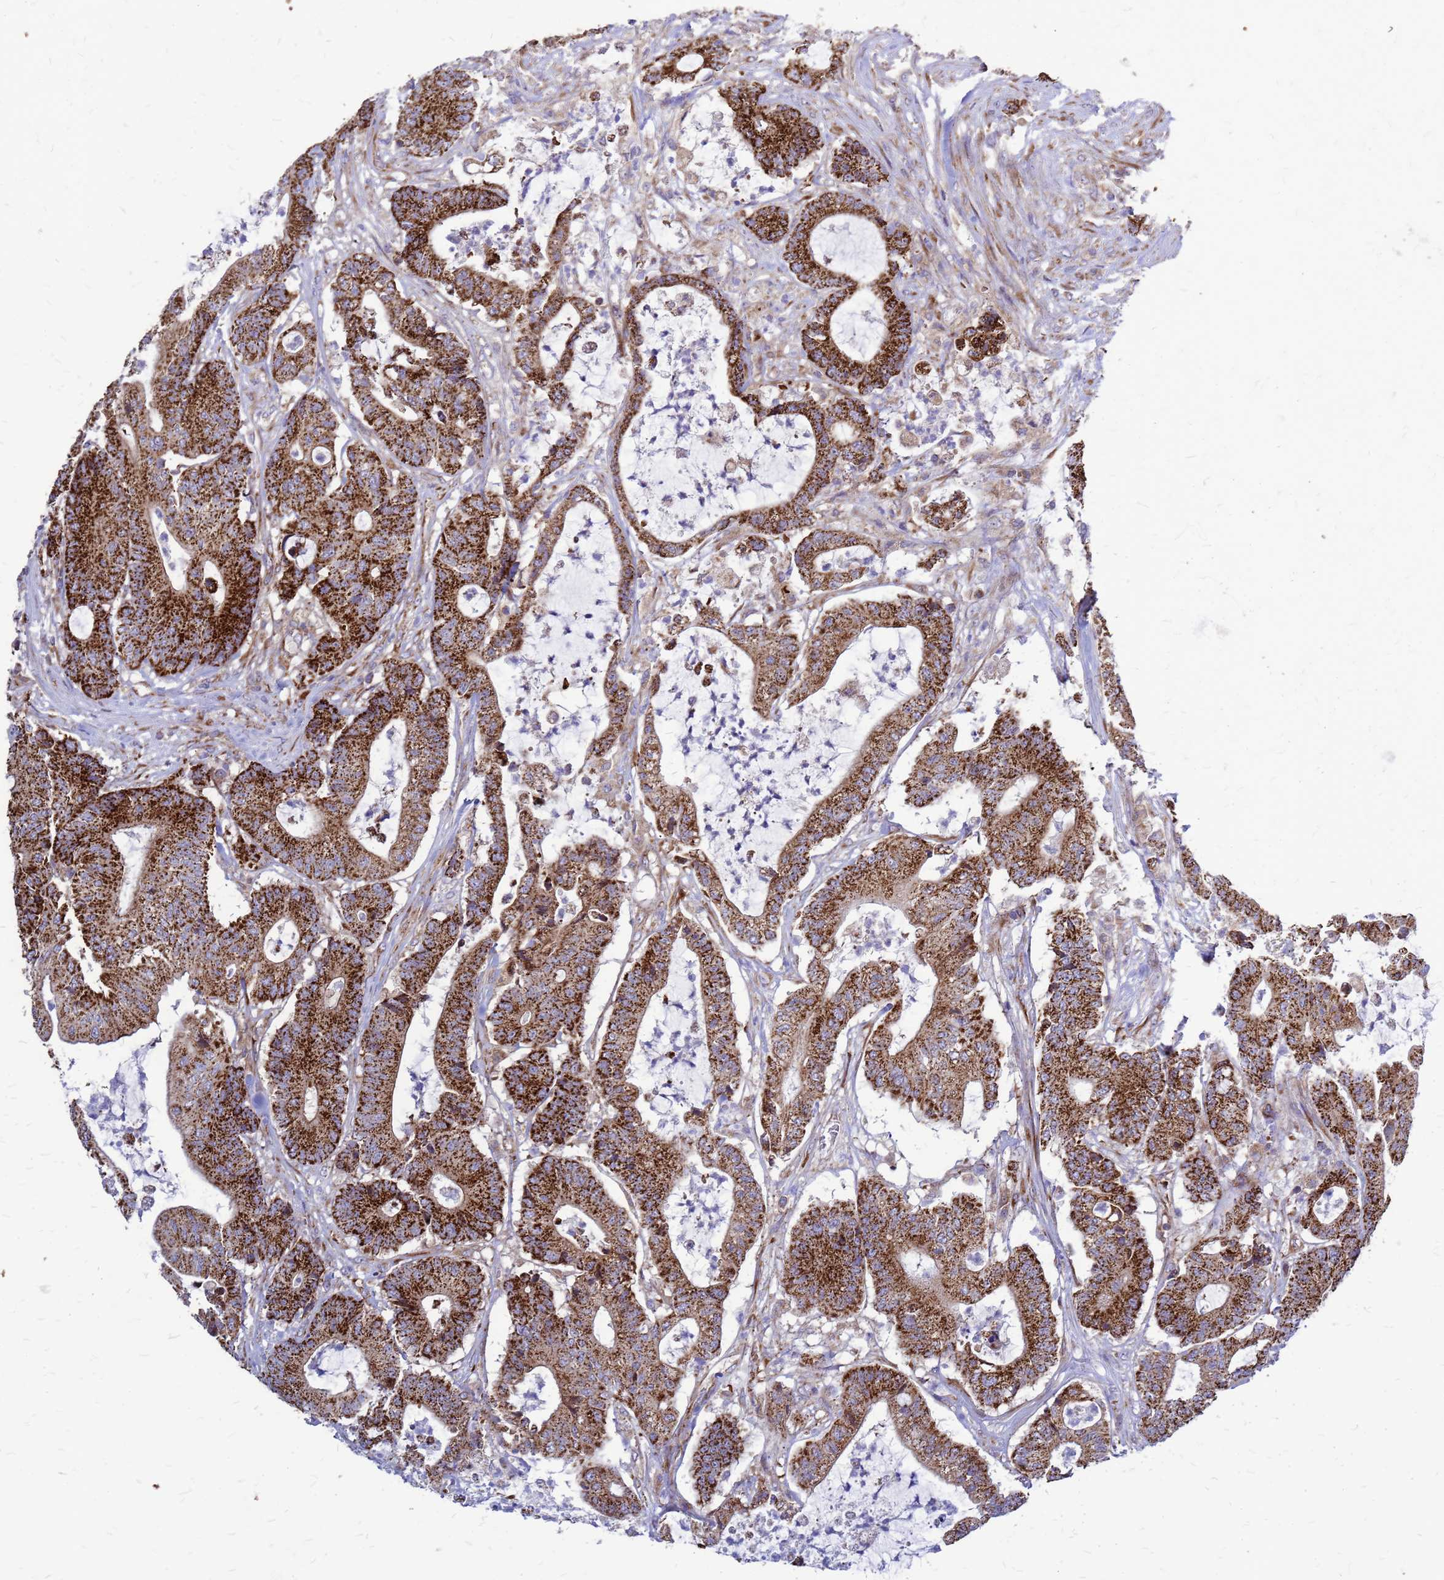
{"staining": {"intensity": "strong", "quantity": ">75%", "location": "cytoplasmic/membranous"}, "tissue": "colorectal cancer", "cell_type": "Tumor cells", "image_type": "cancer", "snomed": [{"axis": "morphology", "description": "Adenocarcinoma, NOS"}, {"axis": "topography", "description": "Colon"}], "caption": "IHC (DAB) staining of human colorectal cancer displays strong cytoplasmic/membranous protein expression in about >75% of tumor cells. (brown staining indicates protein expression, while blue staining denotes nuclei).", "gene": "FSTL4", "patient": {"sex": "female", "age": 84}}